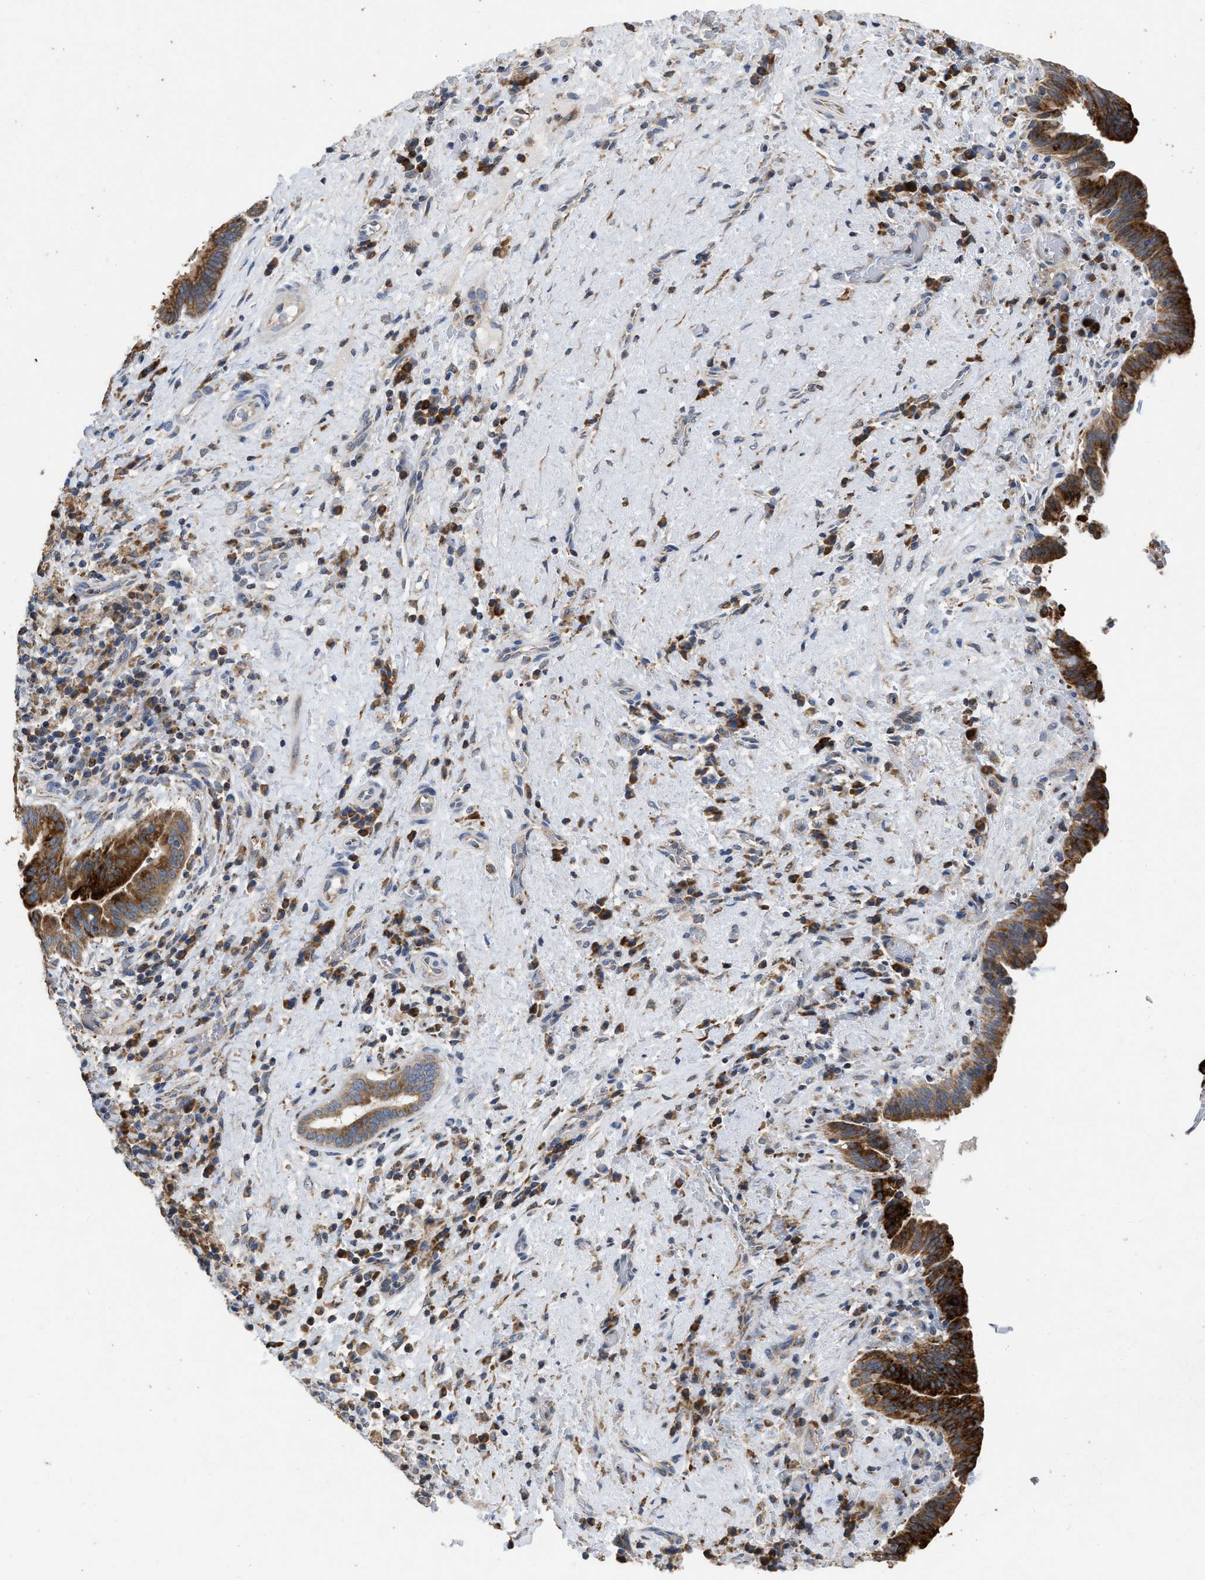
{"staining": {"intensity": "strong", "quantity": ">75%", "location": "cytoplasmic/membranous"}, "tissue": "liver cancer", "cell_type": "Tumor cells", "image_type": "cancer", "snomed": [{"axis": "morphology", "description": "Cholangiocarcinoma"}, {"axis": "topography", "description": "Liver"}], "caption": "Tumor cells demonstrate high levels of strong cytoplasmic/membranous expression in approximately >75% of cells in human liver cancer.", "gene": "AK2", "patient": {"sex": "female", "age": 38}}